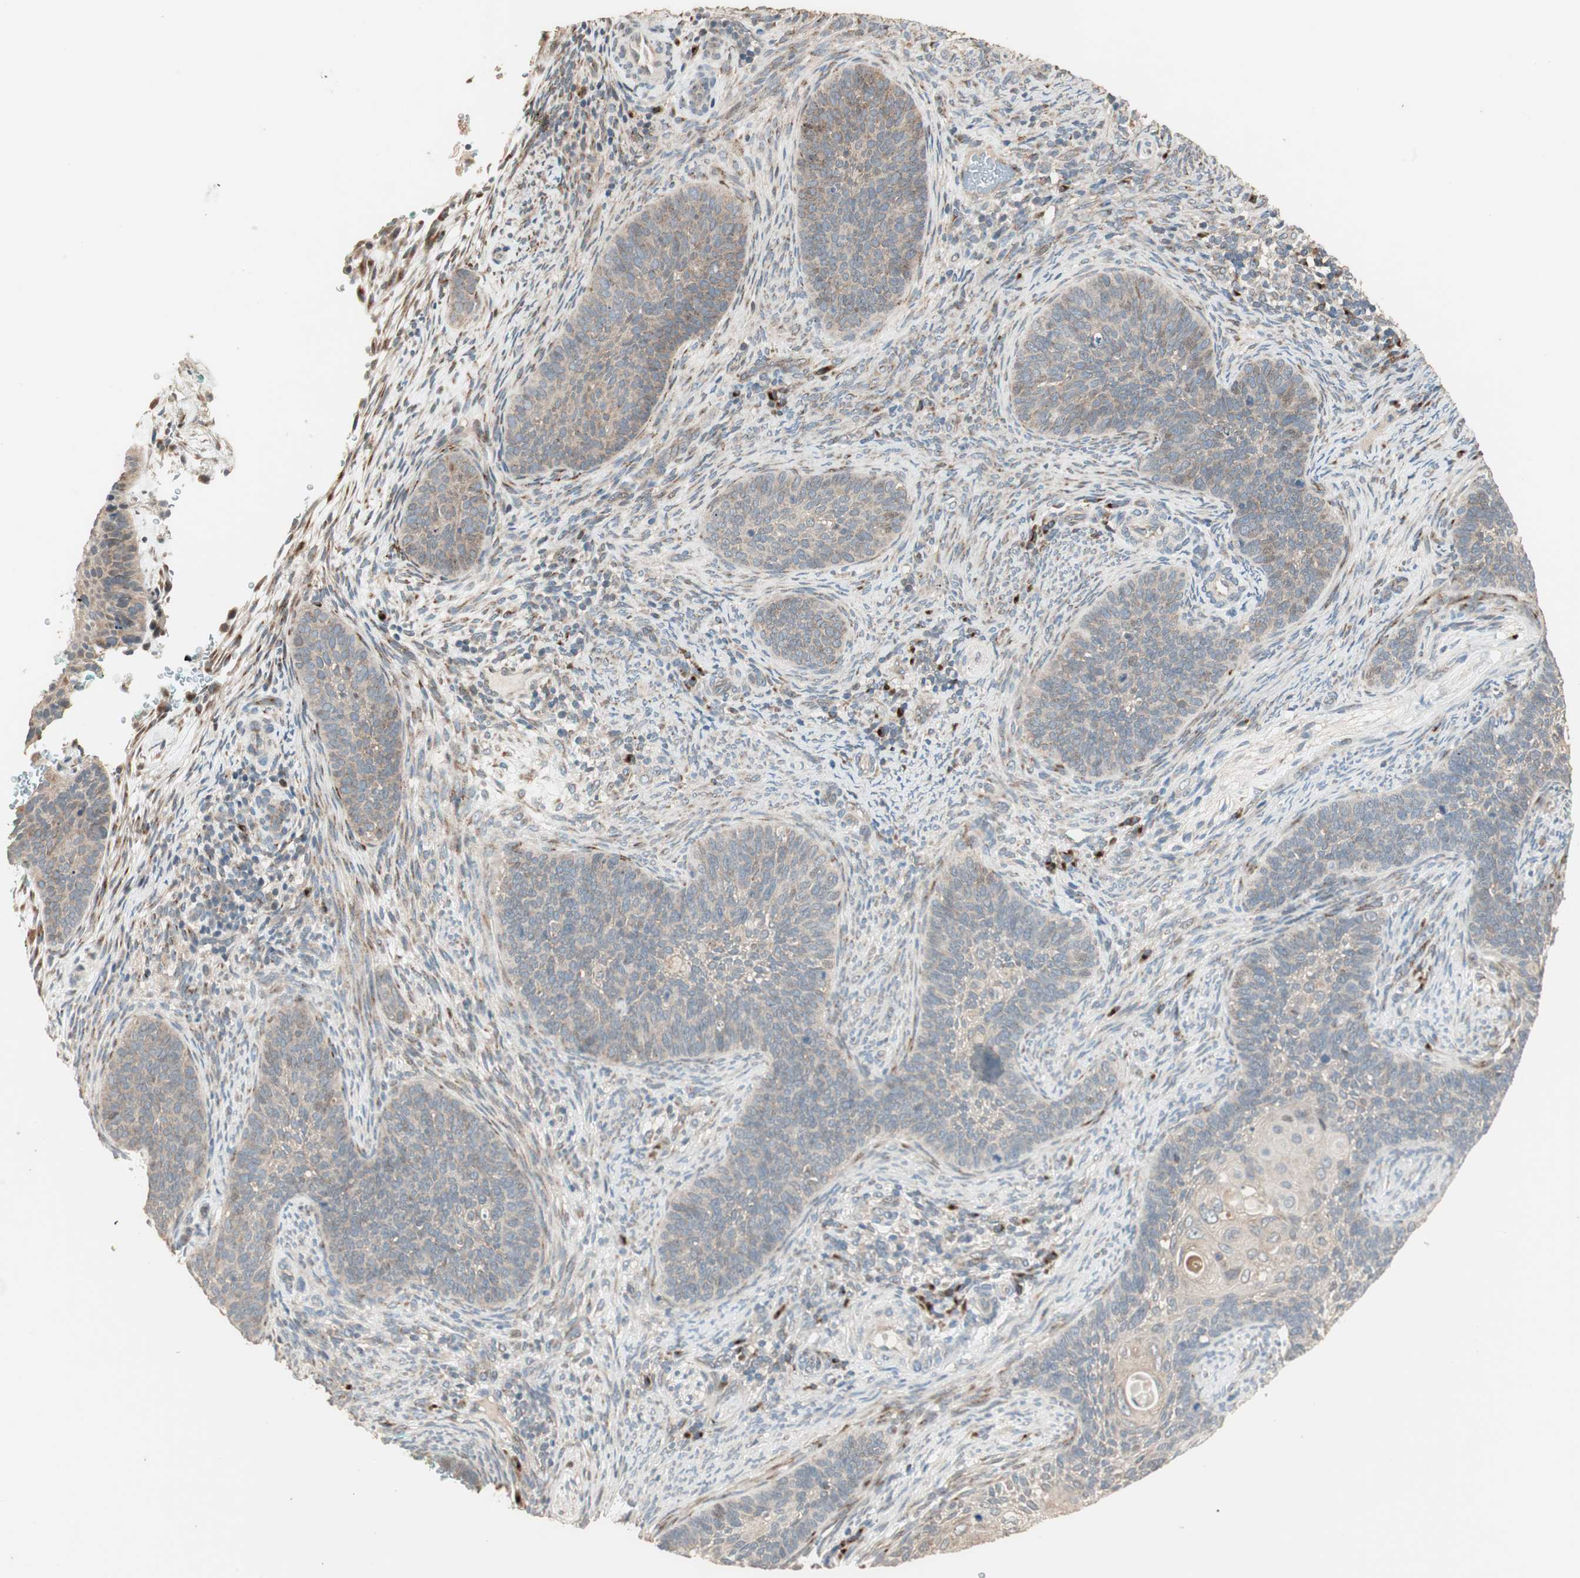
{"staining": {"intensity": "weak", "quantity": ">75%", "location": "cytoplasmic/membranous"}, "tissue": "cervical cancer", "cell_type": "Tumor cells", "image_type": "cancer", "snomed": [{"axis": "morphology", "description": "Squamous cell carcinoma, NOS"}, {"axis": "topography", "description": "Cervix"}], "caption": "A brown stain highlights weak cytoplasmic/membranous staining of a protein in cervical squamous cell carcinoma tumor cells.", "gene": "RARRES1", "patient": {"sex": "female", "age": 33}}